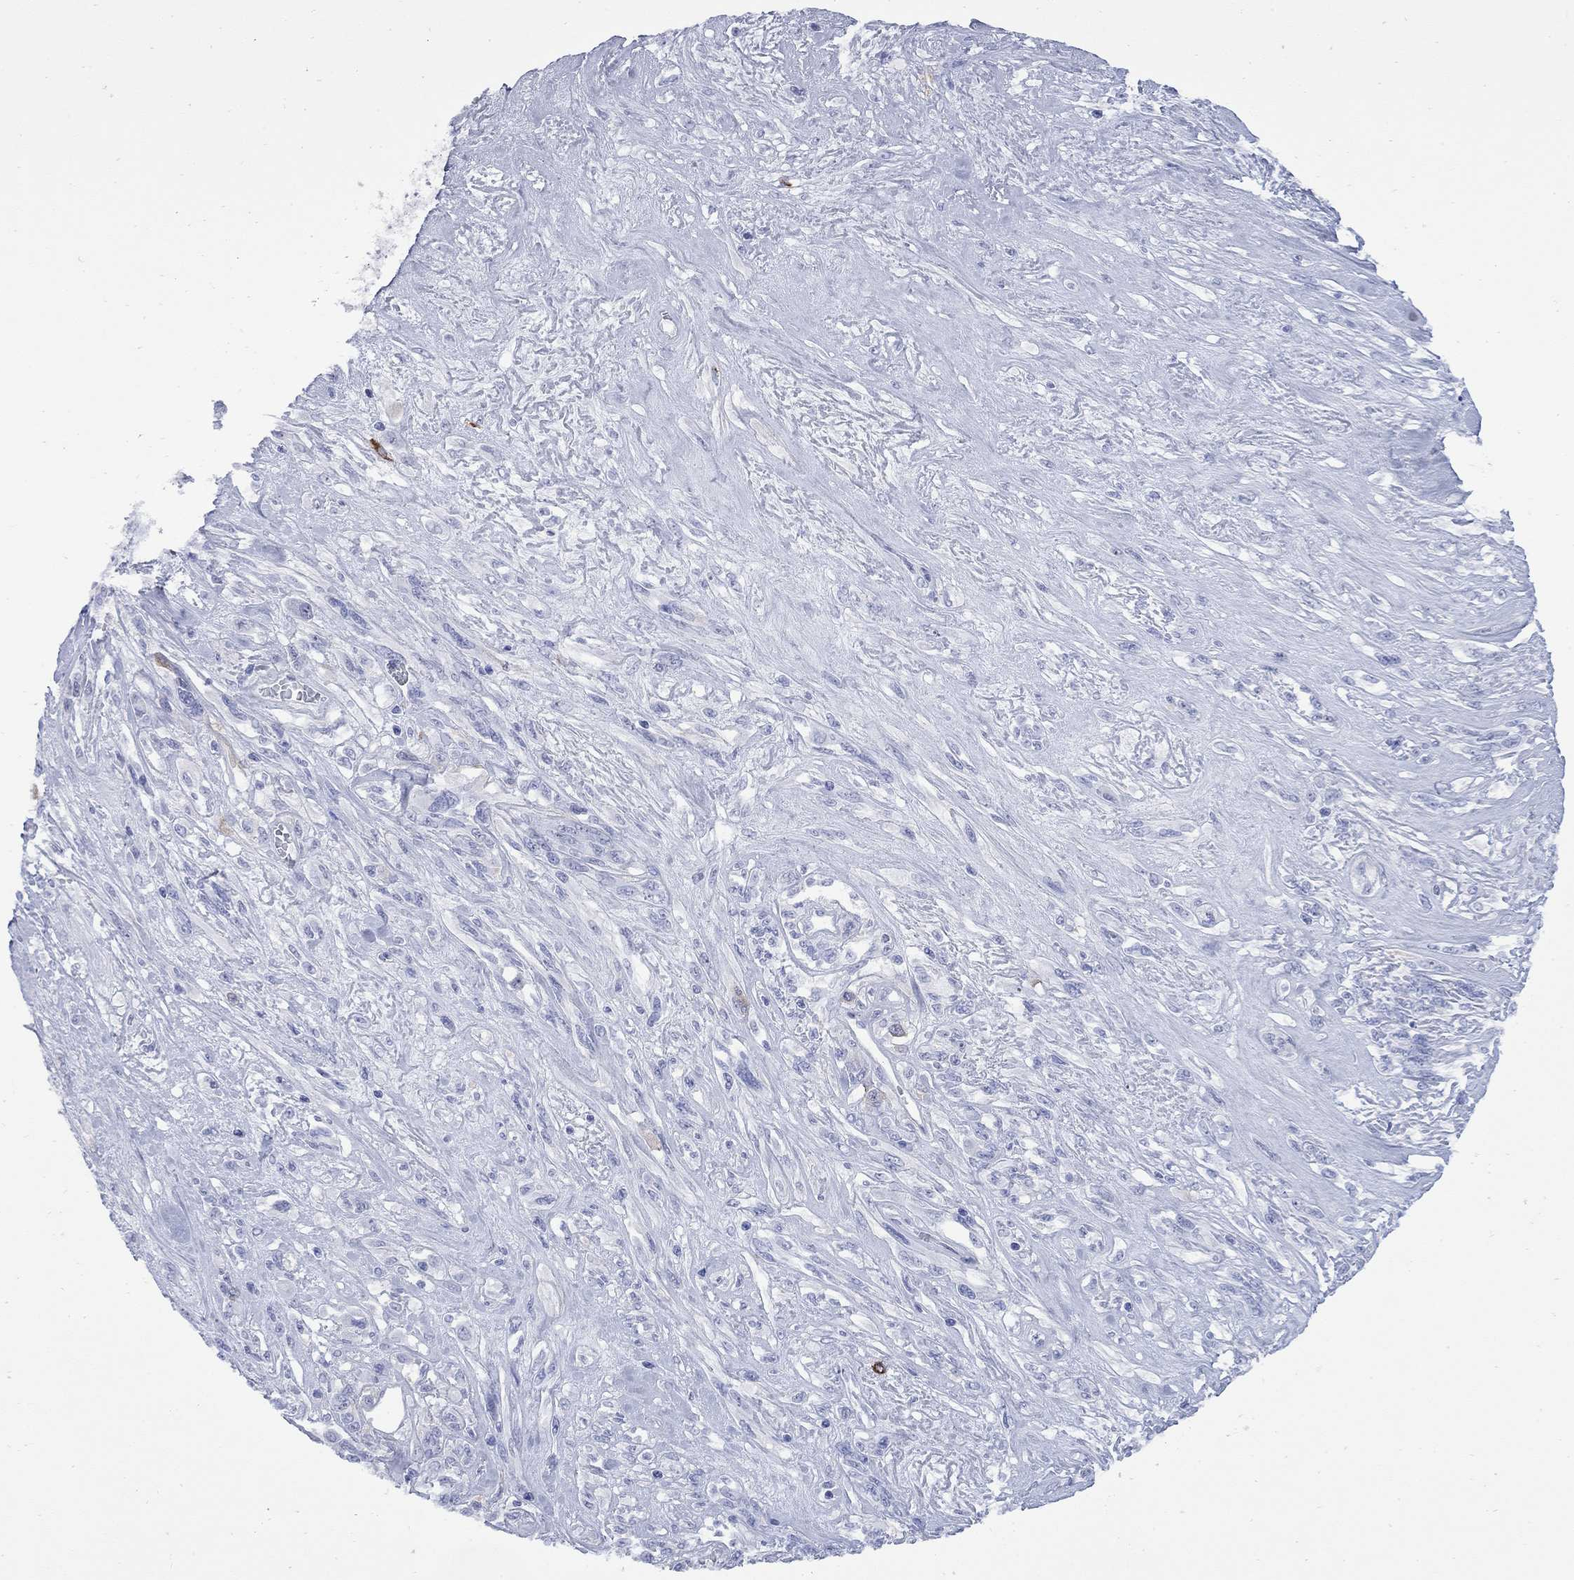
{"staining": {"intensity": "strong", "quantity": "<25%", "location": "cytoplasmic/membranous"}, "tissue": "melanoma", "cell_type": "Tumor cells", "image_type": "cancer", "snomed": [{"axis": "morphology", "description": "Malignant melanoma, NOS"}, {"axis": "topography", "description": "Skin"}], "caption": "Strong cytoplasmic/membranous positivity is appreciated in about <25% of tumor cells in melanoma.", "gene": "TACC3", "patient": {"sex": "female", "age": 91}}